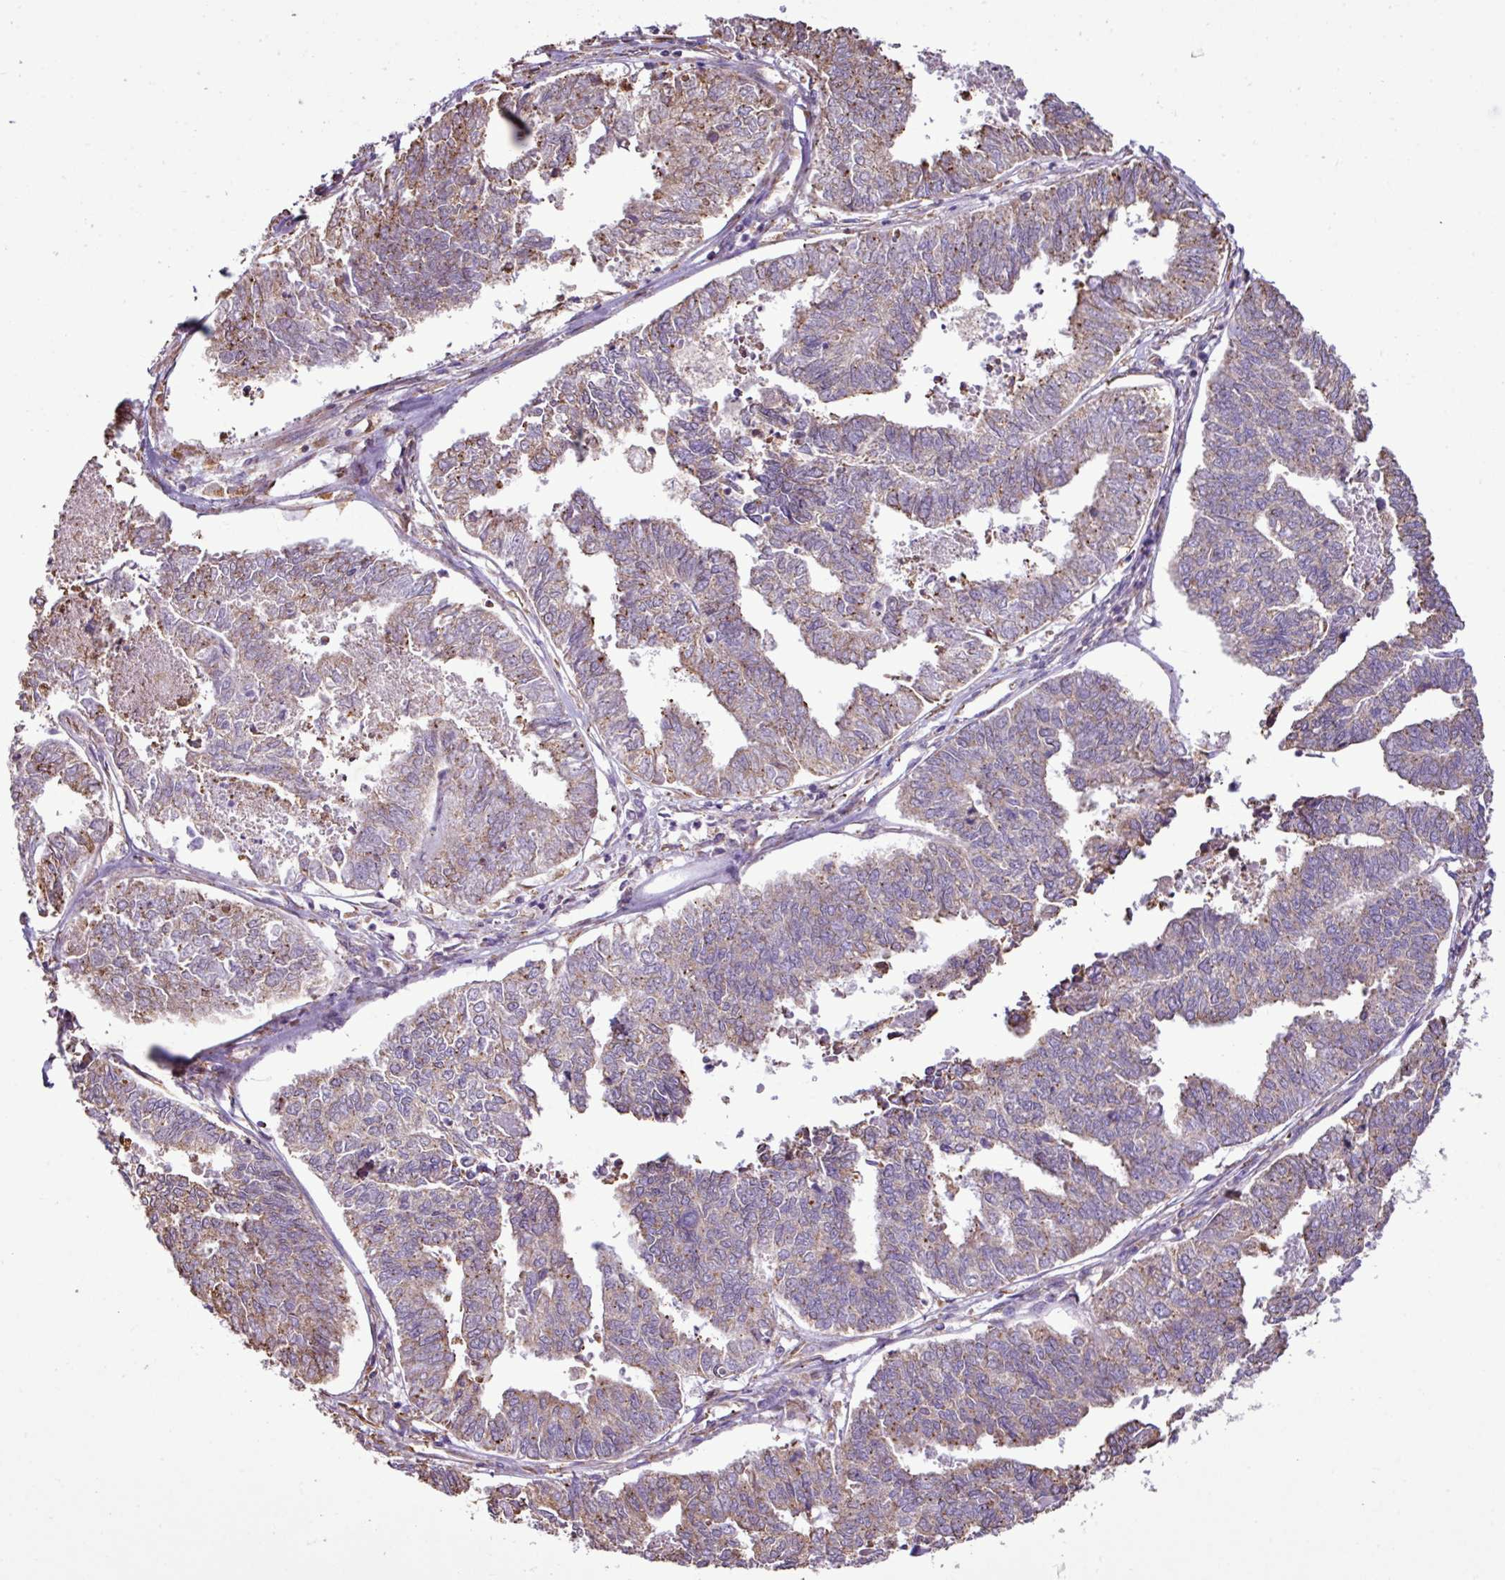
{"staining": {"intensity": "weak", "quantity": "25%-75%", "location": "cytoplasmic/membranous"}, "tissue": "endometrial cancer", "cell_type": "Tumor cells", "image_type": "cancer", "snomed": [{"axis": "morphology", "description": "Adenocarcinoma, NOS"}, {"axis": "topography", "description": "Endometrium"}], "caption": "Endometrial adenocarcinoma tissue exhibits weak cytoplasmic/membranous staining in about 25%-75% of tumor cells Using DAB (brown) and hematoxylin (blue) stains, captured at high magnification using brightfield microscopy.", "gene": "ZSCAN5A", "patient": {"sex": "female", "age": 73}}